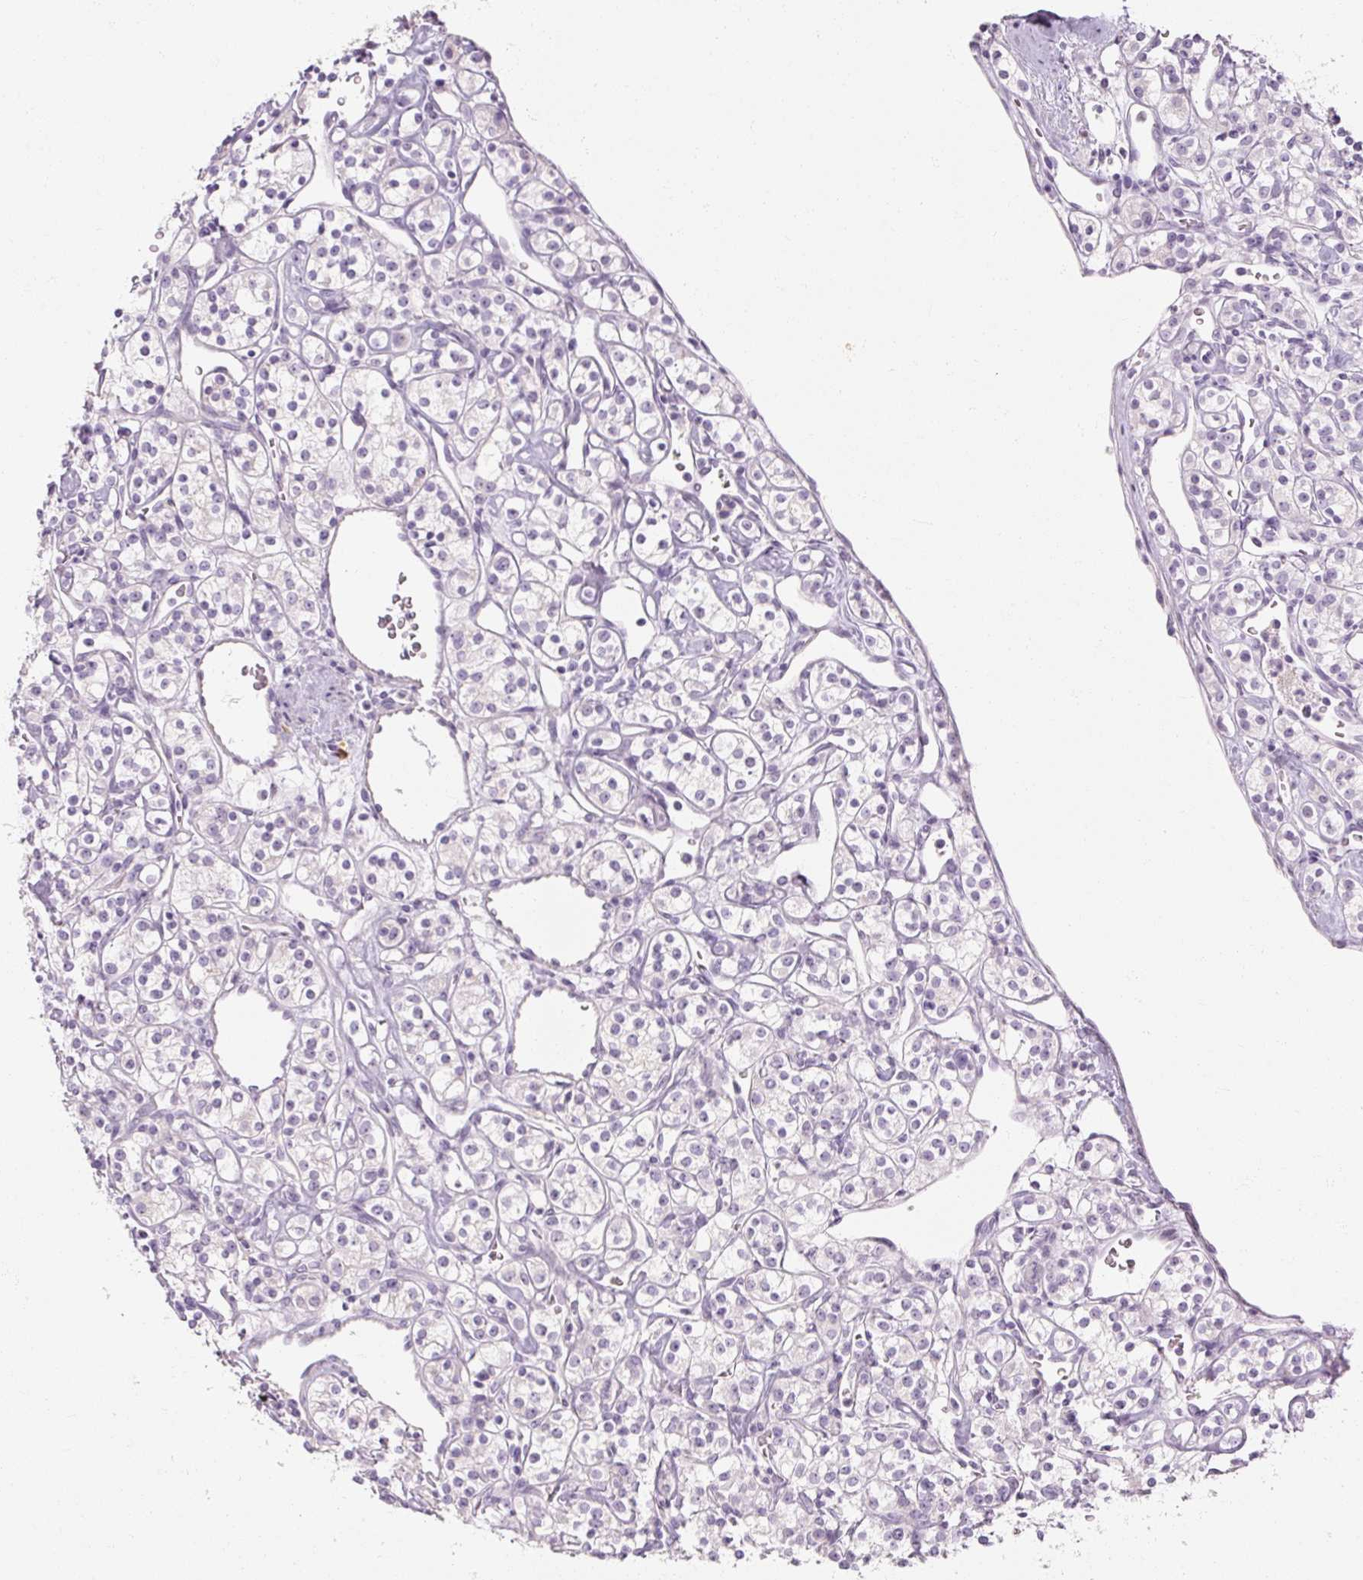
{"staining": {"intensity": "negative", "quantity": "none", "location": "none"}, "tissue": "renal cancer", "cell_type": "Tumor cells", "image_type": "cancer", "snomed": [{"axis": "morphology", "description": "Adenocarcinoma, NOS"}, {"axis": "topography", "description": "Kidney"}], "caption": "An immunohistochemistry (IHC) histopathology image of renal adenocarcinoma is shown. There is no staining in tumor cells of renal adenocarcinoma.", "gene": "NFE2L3", "patient": {"sex": "male", "age": 77}}